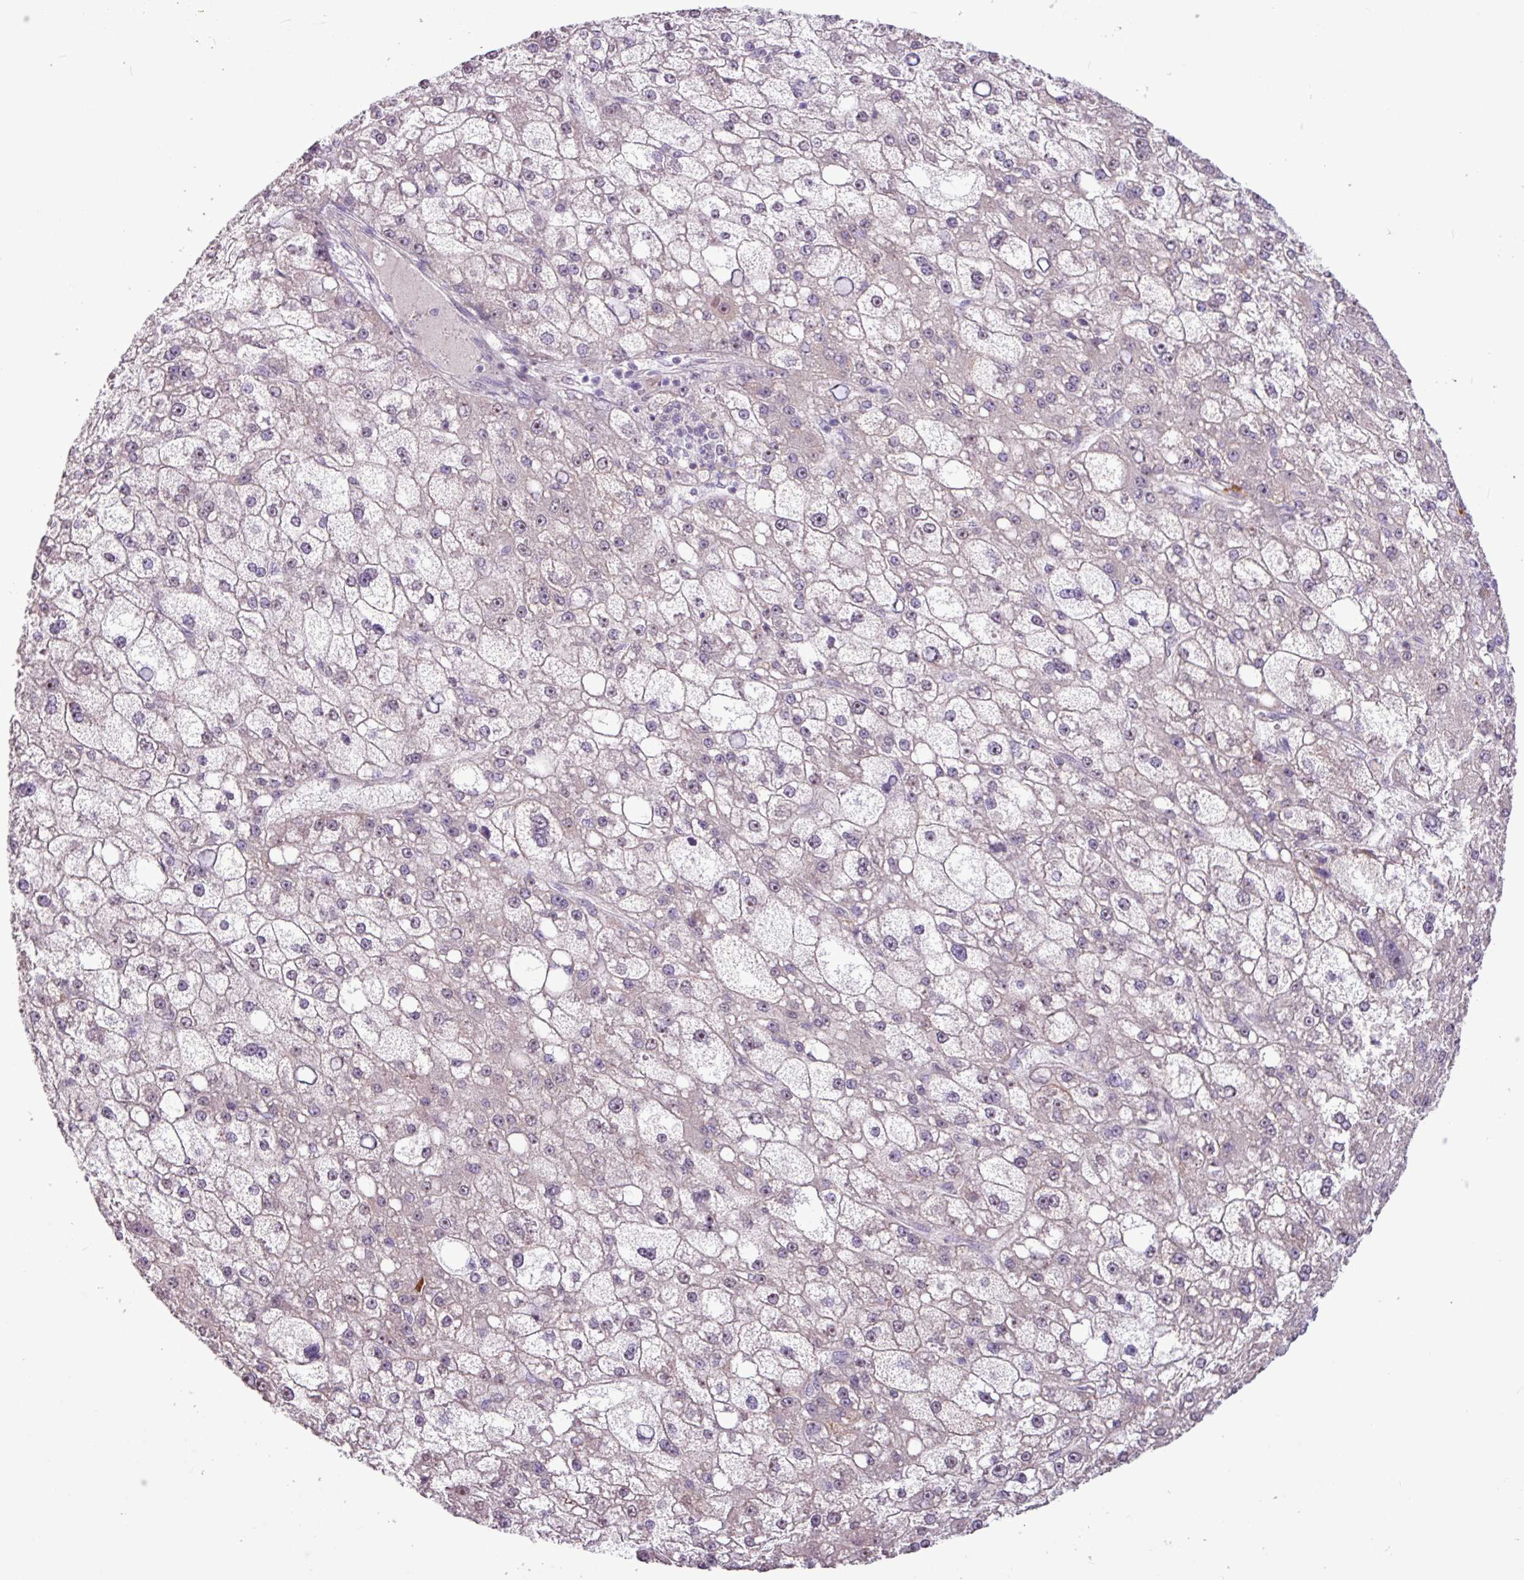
{"staining": {"intensity": "weak", "quantity": "<25%", "location": "nuclear"}, "tissue": "liver cancer", "cell_type": "Tumor cells", "image_type": "cancer", "snomed": [{"axis": "morphology", "description": "Carcinoma, Hepatocellular, NOS"}, {"axis": "topography", "description": "Liver"}], "caption": "The immunohistochemistry (IHC) photomicrograph has no significant positivity in tumor cells of liver cancer tissue. Nuclei are stained in blue.", "gene": "L3MBTL3", "patient": {"sex": "male", "age": 67}}